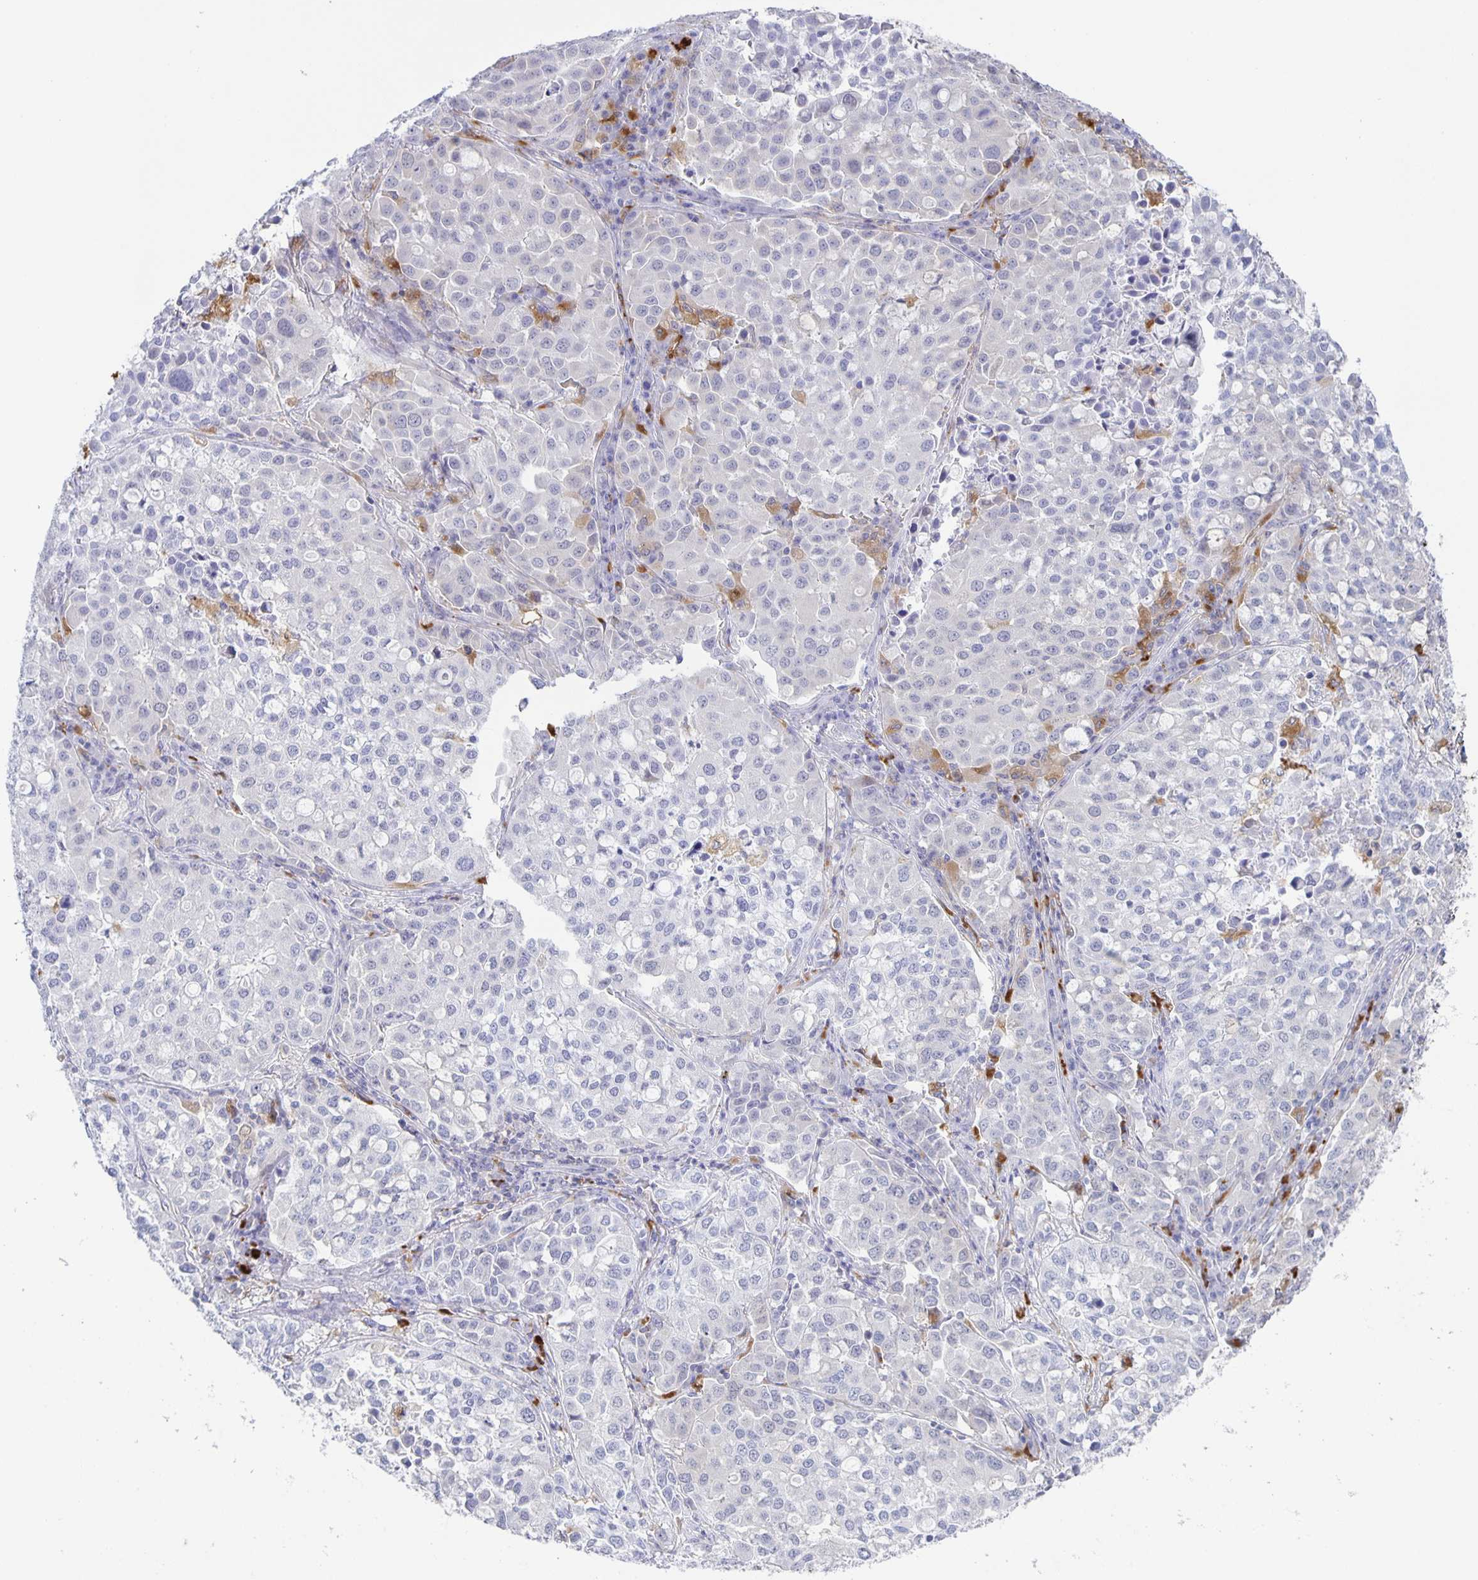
{"staining": {"intensity": "negative", "quantity": "none", "location": "none"}, "tissue": "lung cancer", "cell_type": "Tumor cells", "image_type": "cancer", "snomed": [{"axis": "morphology", "description": "Adenocarcinoma, NOS"}, {"axis": "morphology", "description": "Adenocarcinoma, metastatic, NOS"}, {"axis": "topography", "description": "Lymph node"}, {"axis": "topography", "description": "Lung"}], "caption": "Lung cancer stained for a protein using immunohistochemistry (IHC) reveals no staining tumor cells.", "gene": "LIPA", "patient": {"sex": "female", "age": 65}}